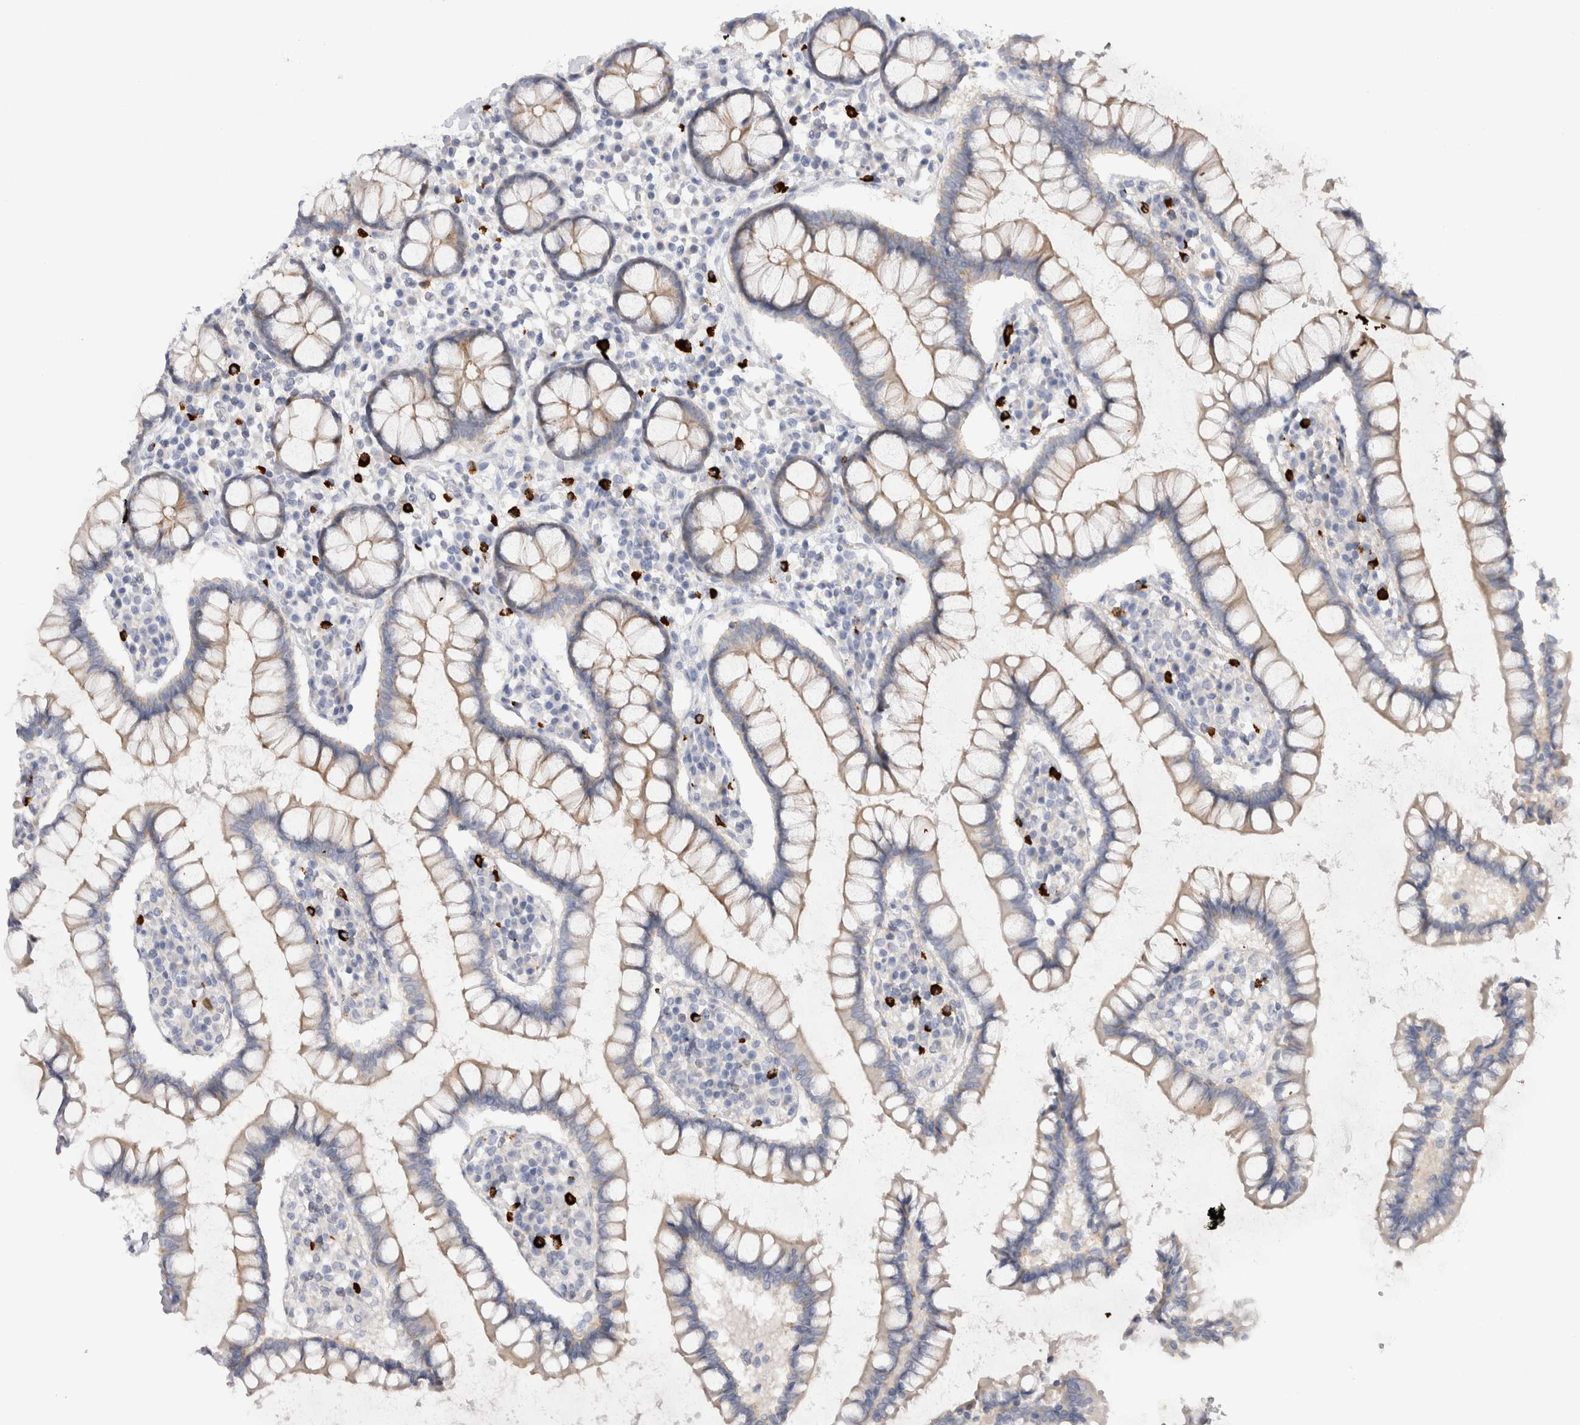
{"staining": {"intensity": "negative", "quantity": "none", "location": "none"}, "tissue": "colon", "cell_type": "Endothelial cells", "image_type": "normal", "snomed": [{"axis": "morphology", "description": "Normal tissue, NOS"}, {"axis": "topography", "description": "Colon"}], "caption": "High power microscopy image of an immunohistochemistry photomicrograph of benign colon, revealing no significant expression in endothelial cells.", "gene": "SPINK2", "patient": {"sex": "female", "age": 79}}